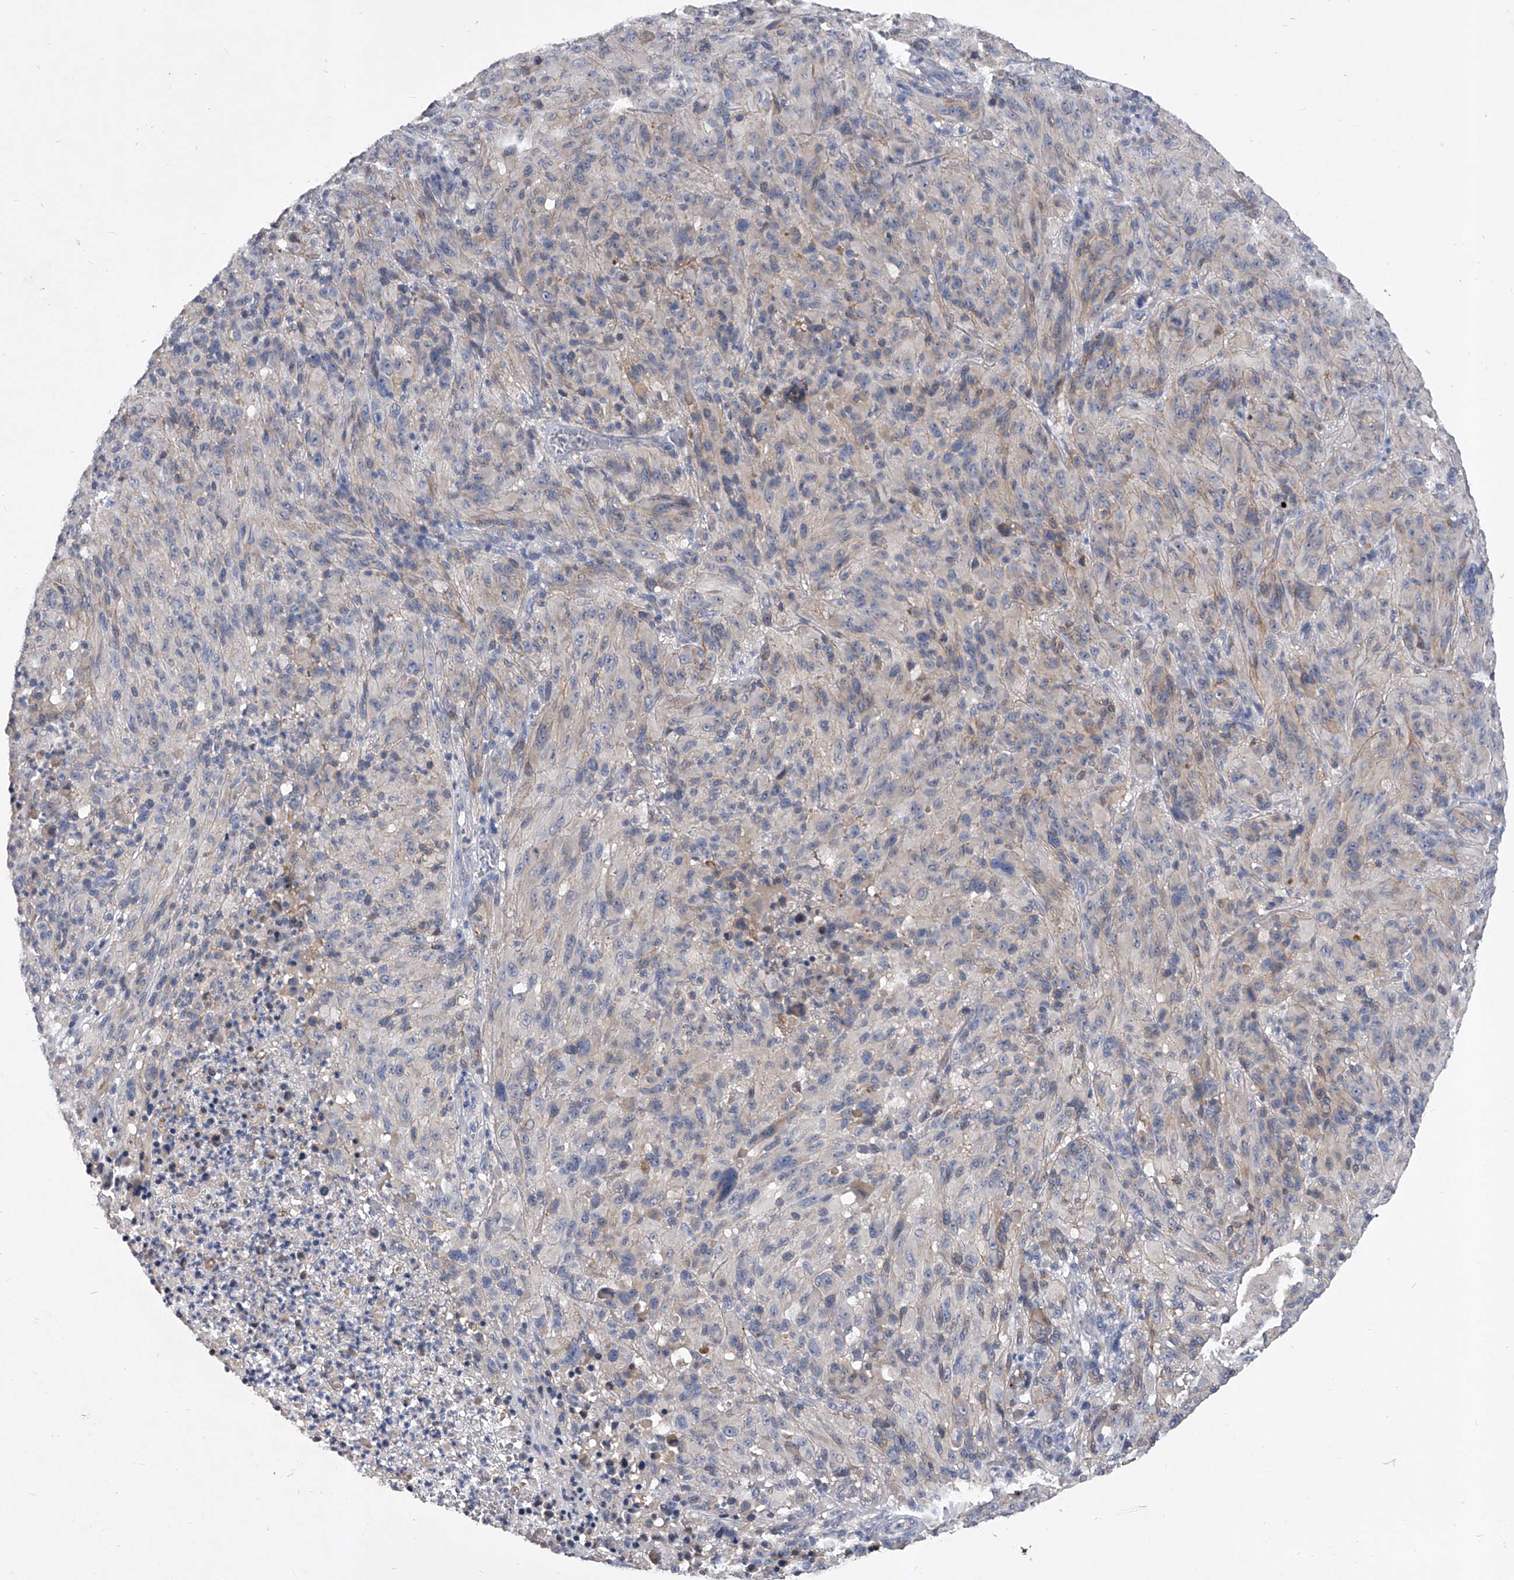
{"staining": {"intensity": "weak", "quantity": "<25%", "location": "cytoplasmic/membranous"}, "tissue": "melanoma", "cell_type": "Tumor cells", "image_type": "cancer", "snomed": [{"axis": "morphology", "description": "Malignant melanoma, NOS"}, {"axis": "topography", "description": "Skin of head"}], "caption": "Human melanoma stained for a protein using immunohistochemistry demonstrates no expression in tumor cells.", "gene": "C5", "patient": {"sex": "male", "age": 96}}